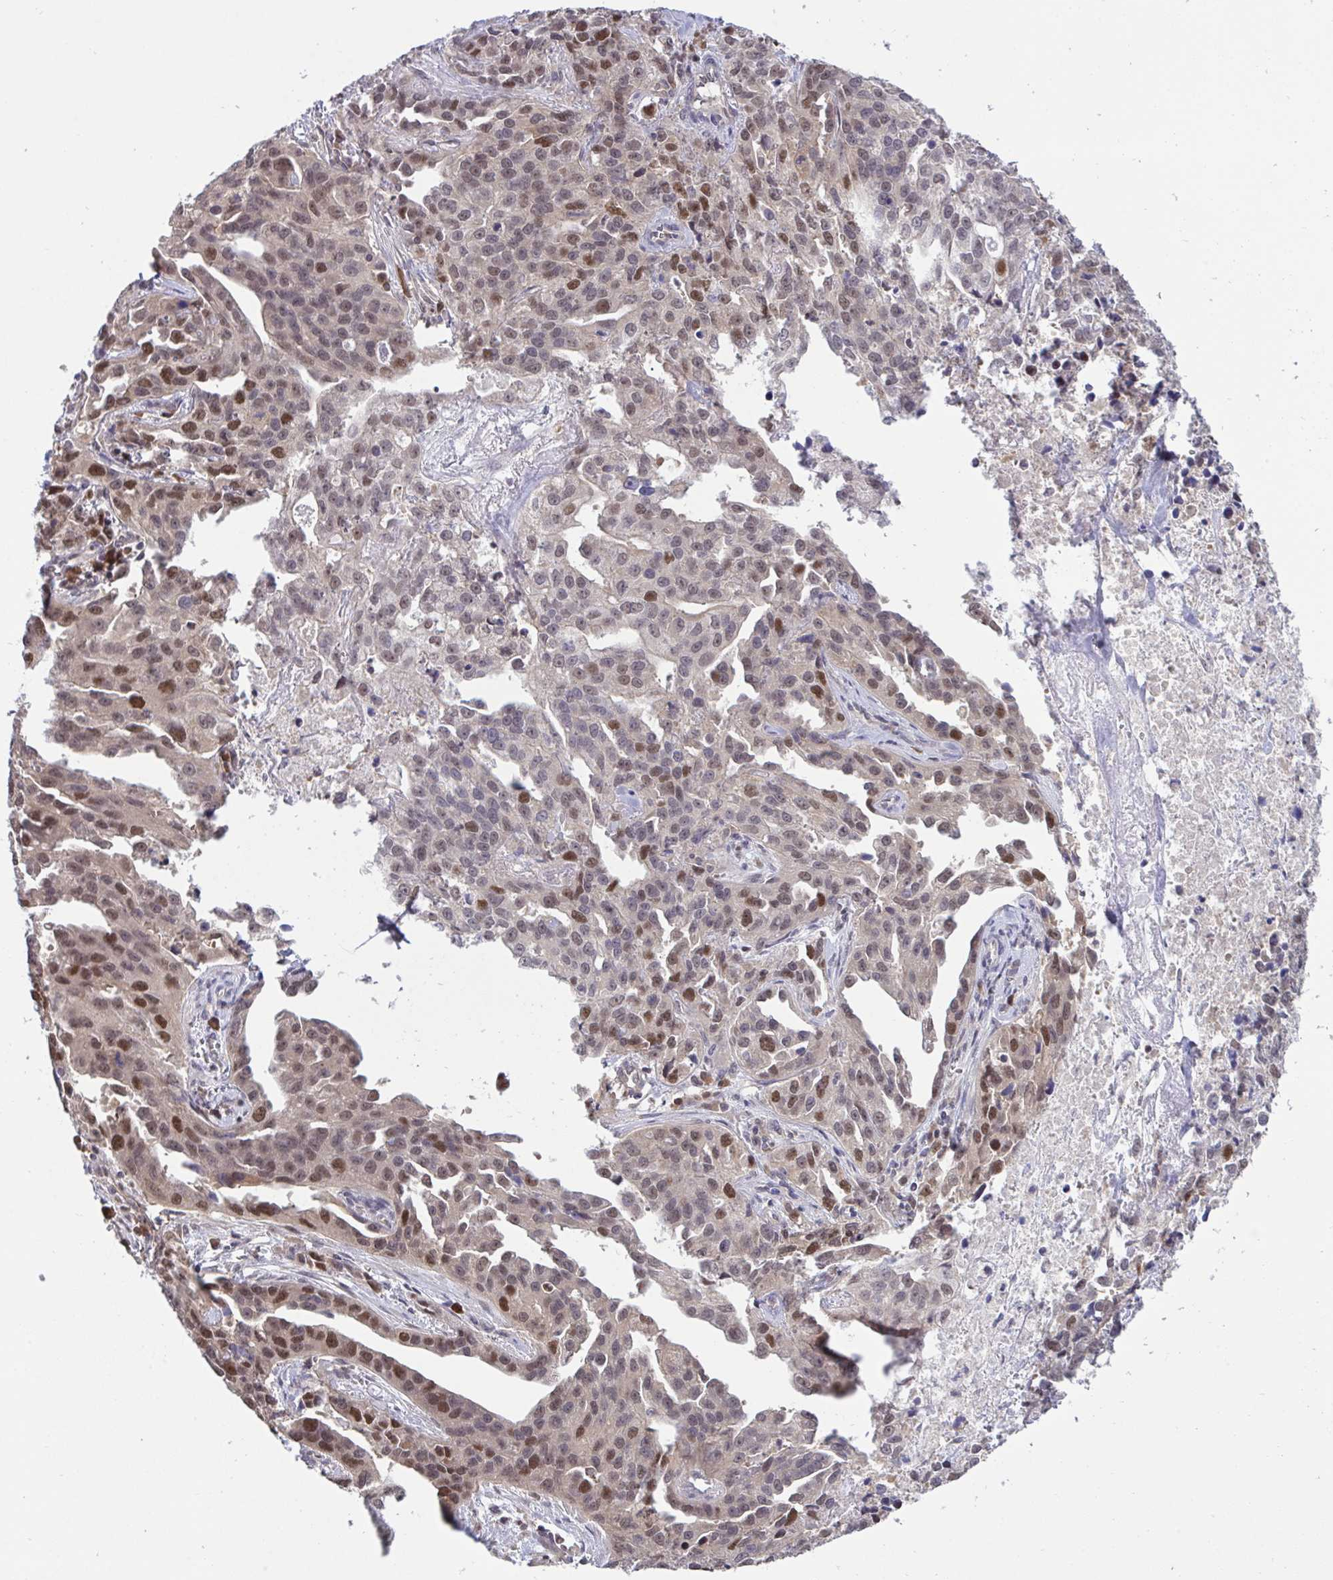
{"staining": {"intensity": "moderate", "quantity": ">75%", "location": "nuclear"}, "tissue": "ovarian cancer", "cell_type": "Tumor cells", "image_type": "cancer", "snomed": [{"axis": "morphology", "description": "Cystadenocarcinoma, serous, NOS"}, {"axis": "topography", "description": "Ovary"}], "caption": "Tumor cells demonstrate moderate nuclear staining in approximately >75% of cells in serous cystadenocarcinoma (ovarian). The protein of interest is shown in brown color, while the nuclei are stained blue.", "gene": "ZNF444", "patient": {"sex": "female", "age": 75}}